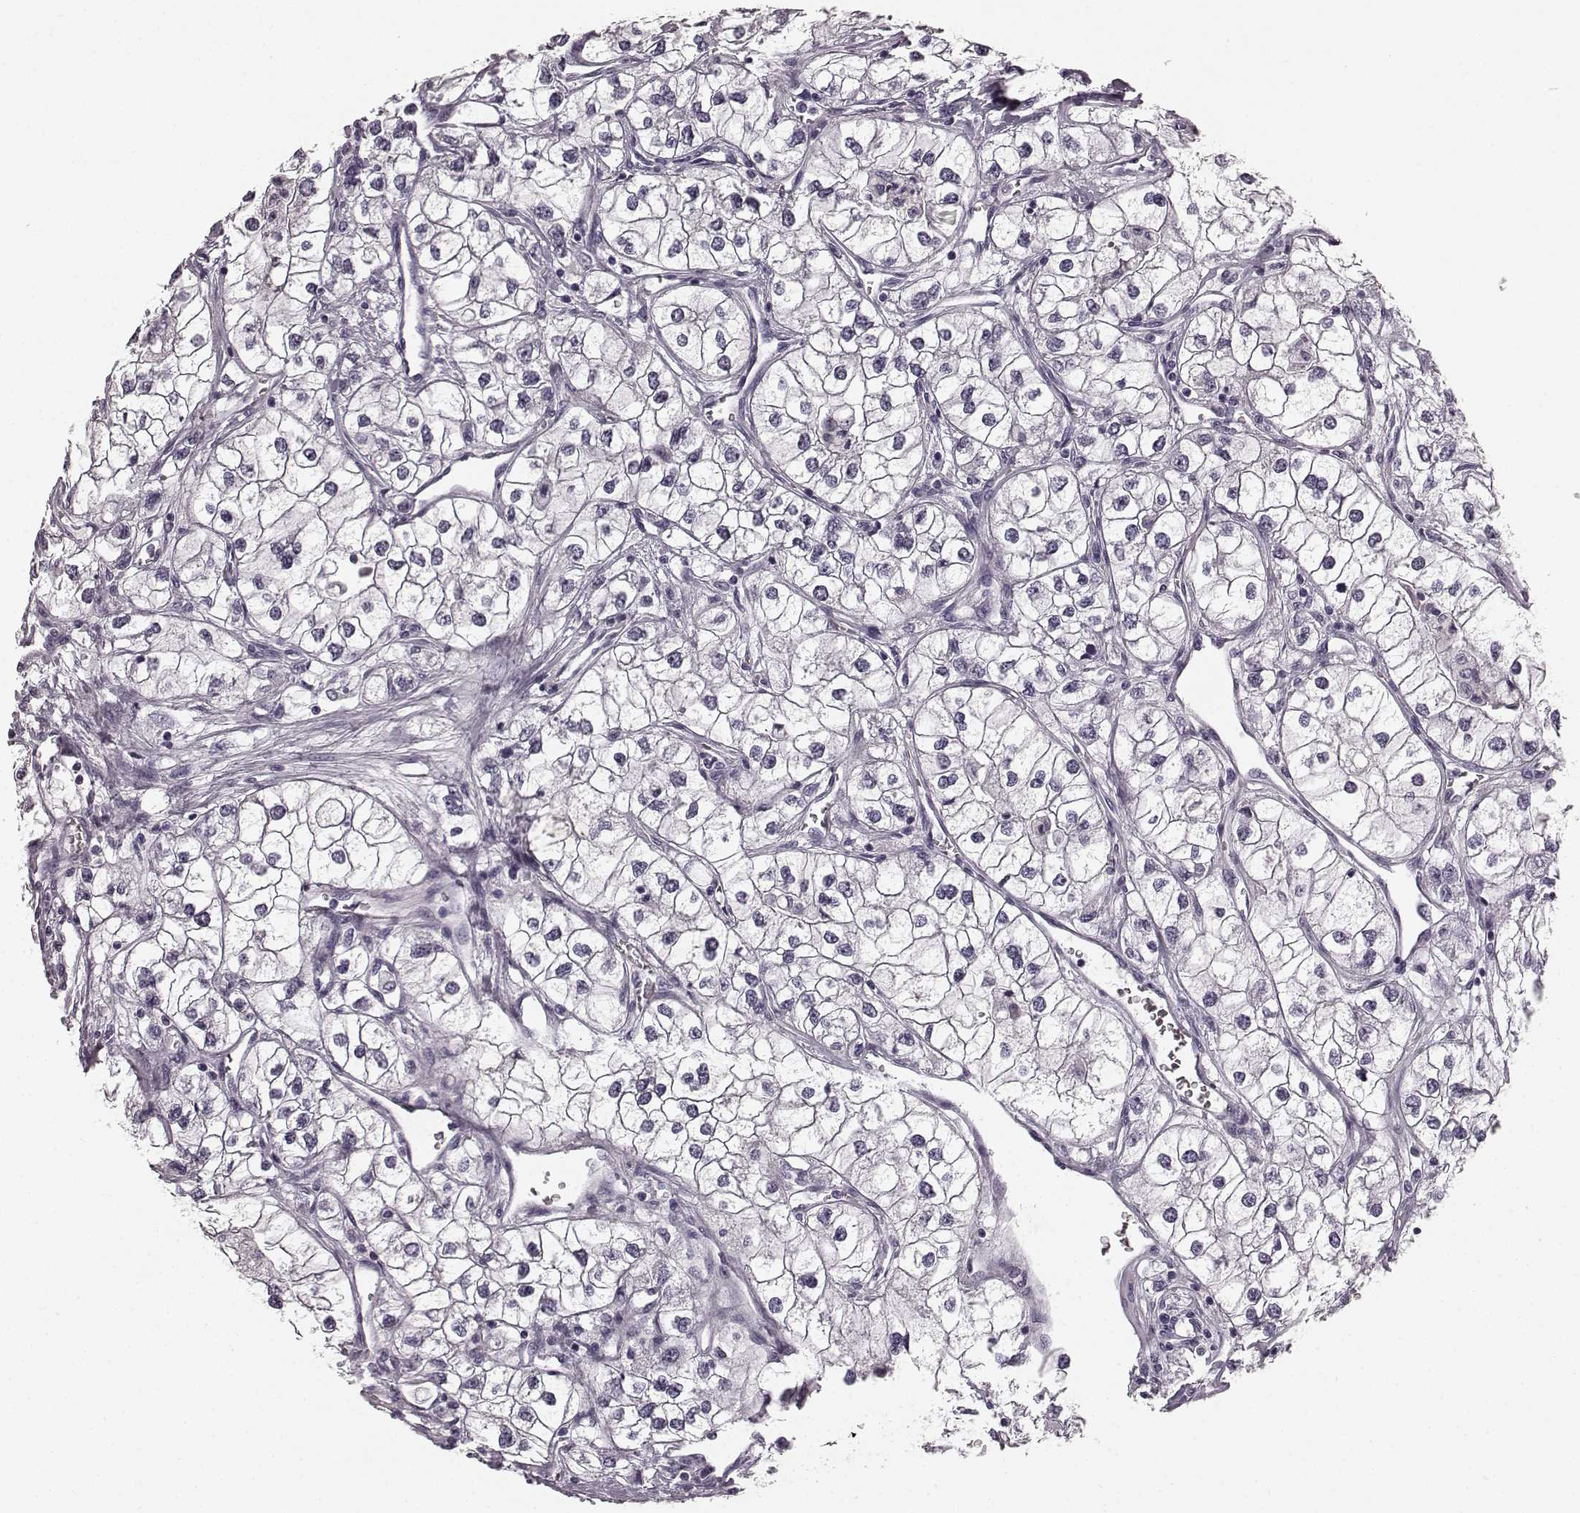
{"staining": {"intensity": "negative", "quantity": "none", "location": "none"}, "tissue": "renal cancer", "cell_type": "Tumor cells", "image_type": "cancer", "snomed": [{"axis": "morphology", "description": "Adenocarcinoma, NOS"}, {"axis": "topography", "description": "Kidney"}], "caption": "IHC photomicrograph of human renal adenocarcinoma stained for a protein (brown), which reveals no expression in tumor cells. (DAB (3,3'-diaminobenzidine) IHC with hematoxylin counter stain).", "gene": "TMPRSS15", "patient": {"sex": "male", "age": 59}}